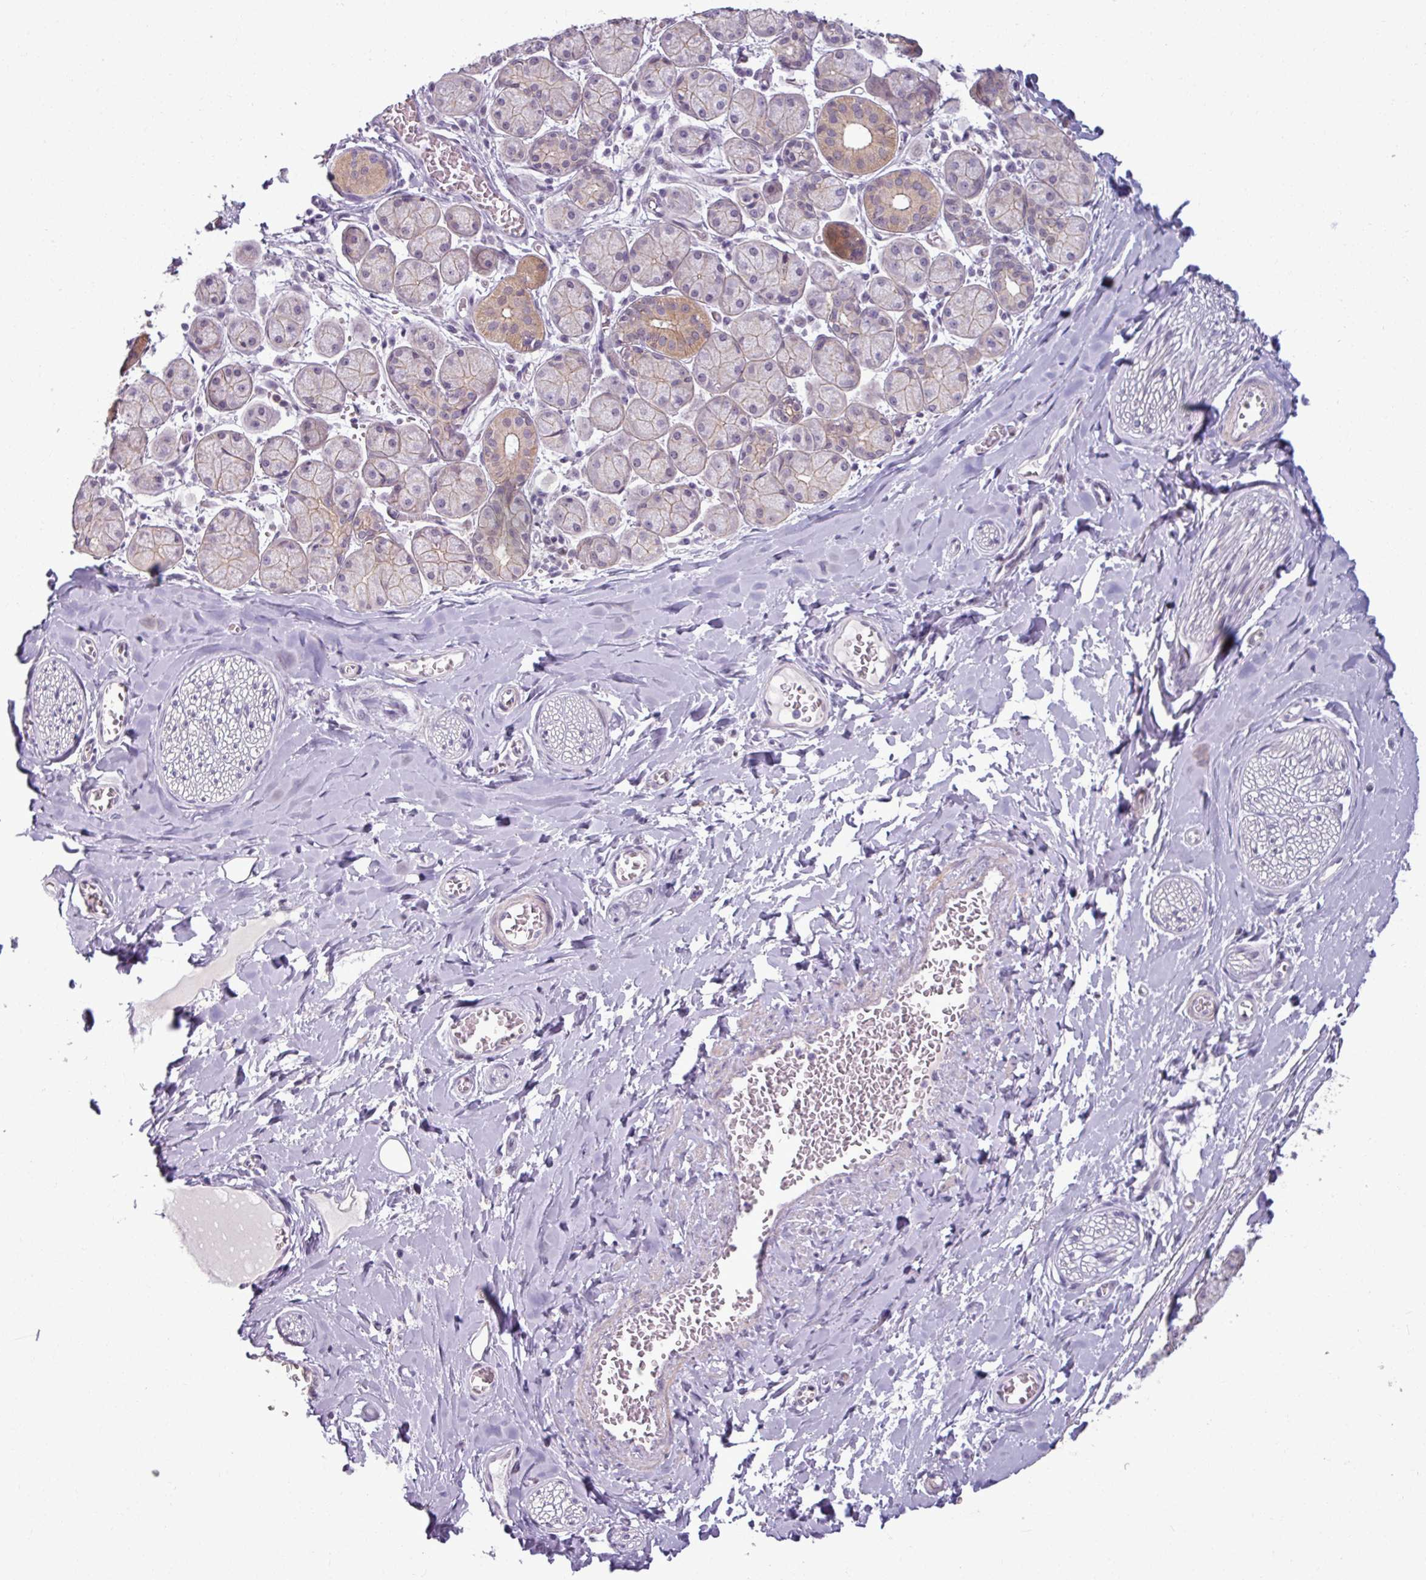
{"staining": {"intensity": "negative", "quantity": "none", "location": "none"}, "tissue": "adipose tissue", "cell_type": "Adipocytes", "image_type": "normal", "snomed": [{"axis": "morphology", "description": "Normal tissue, NOS"}, {"axis": "topography", "description": "Salivary gland"}, {"axis": "topography", "description": "Peripheral nerve tissue"}], "caption": "DAB (3,3'-diaminobenzidine) immunohistochemical staining of unremarkable human adipose tissue displays no significant positivity in adipocytes. Nuclei are stained in blue.", "gene": "PNMA6A", "patient": {"sex": "female", "age": 24}}